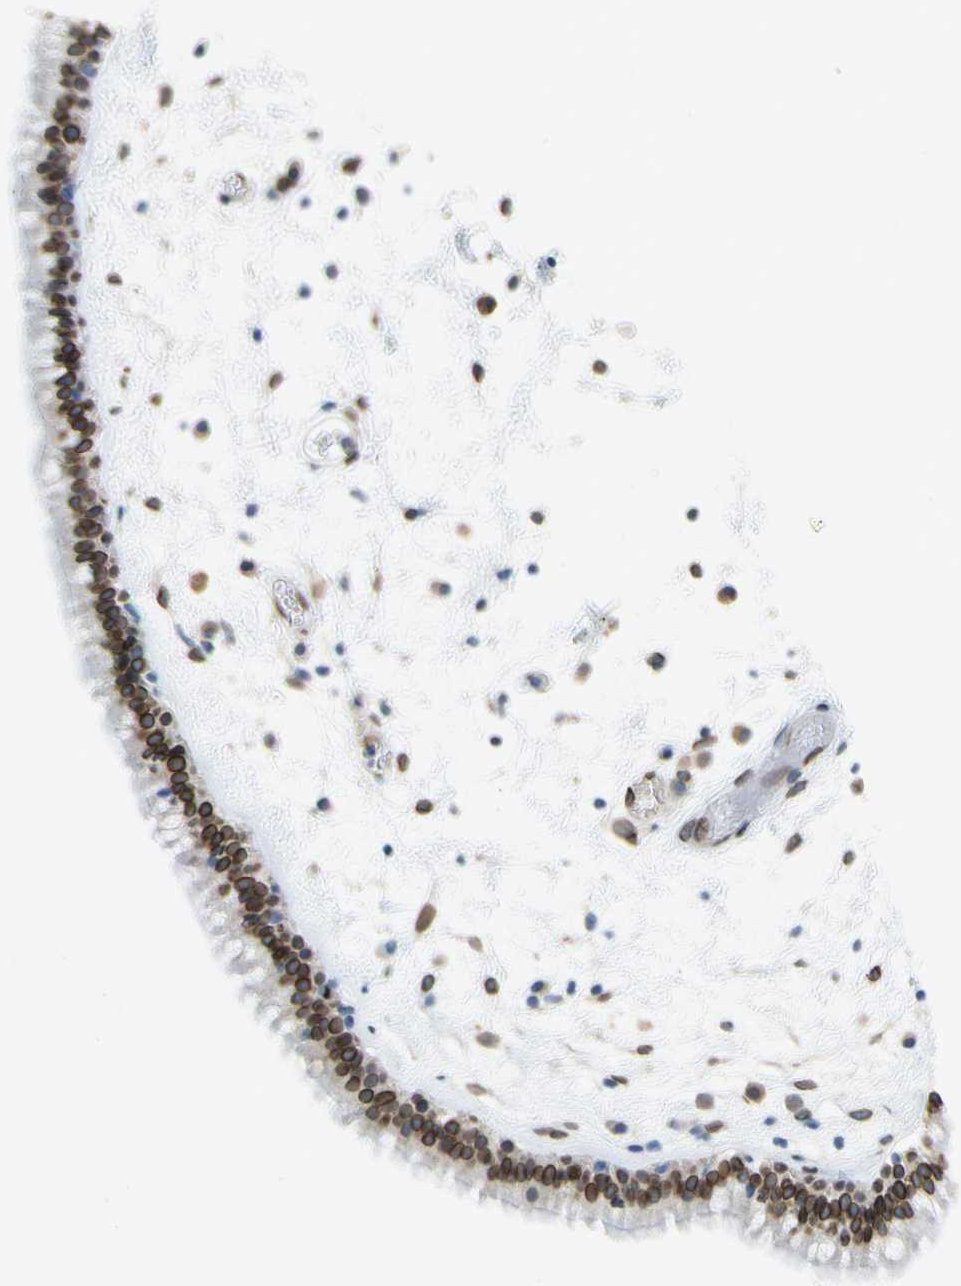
{"staining": {"intensity": "strong", "quantity": ">75%", "location": "cytoplasmic/membranous,nuclear"}, "tissue": "nasopharynx", "cell_type": "Respiratory epithelial cells", "image_type": "normal", "snomed": [{"axis": "morphology", "description": "Normal tissue, NOS"}, {"axis": "morphology", "description": "Inflammation, NOS"}, {"axis": "topography", "description": "Nasopharynx"}], "caption": "Protein staining of benign nasopharynx demonstrates strong cytoplasmic/membranous,nuclear positivity in about >75% of respiratory epithelial cells. (Stains: DAB (3,3'-diaminobenzidine) in brown, nuclei in blue, Microscopy: brightfield microscopy at high magnification).", "gene": "SUN1", "patient": {"sex": "male", "age": 48}}